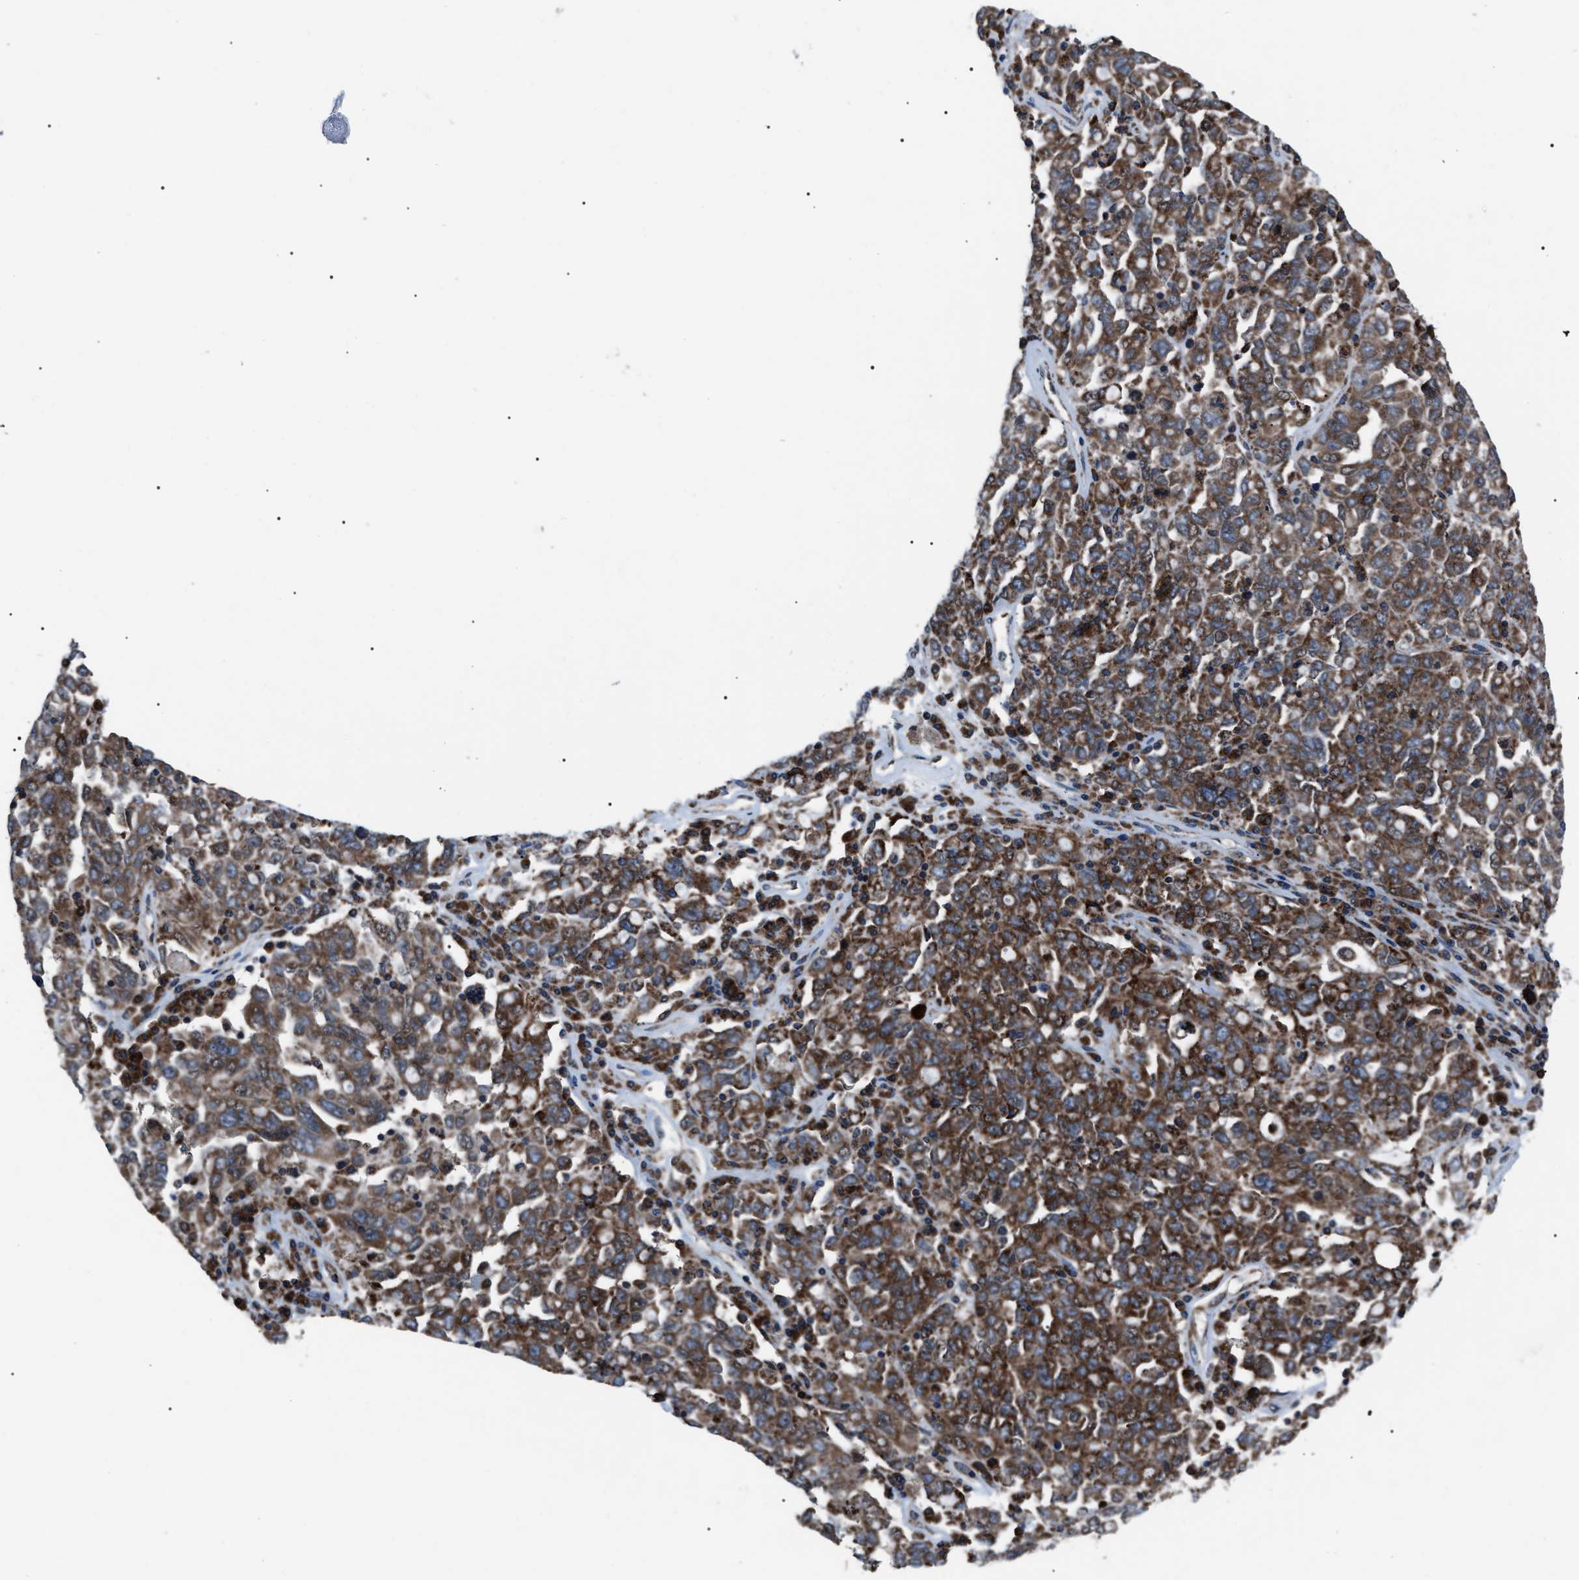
{"staining": {"intensity": "moderate", "quantity": ">75%", "location": "cytoplasmic/membranous"}, "tissue": "ovarian cancer", "cell_type": "Tumor cells", "image_type": "cancer", "snomed": [{"axis": "morphology", "description": "Carcinoma, endometroid"}, {"axis": "topography", "description": "Ovary"}], "caption": "Moderate cytoplasmic/membranous positivity is present in about >75% of tumor cells in ovarian cancer (endometroid carcinoma).", "gene": "AGO2", "patient": {"sex": "female", "age": 62}}